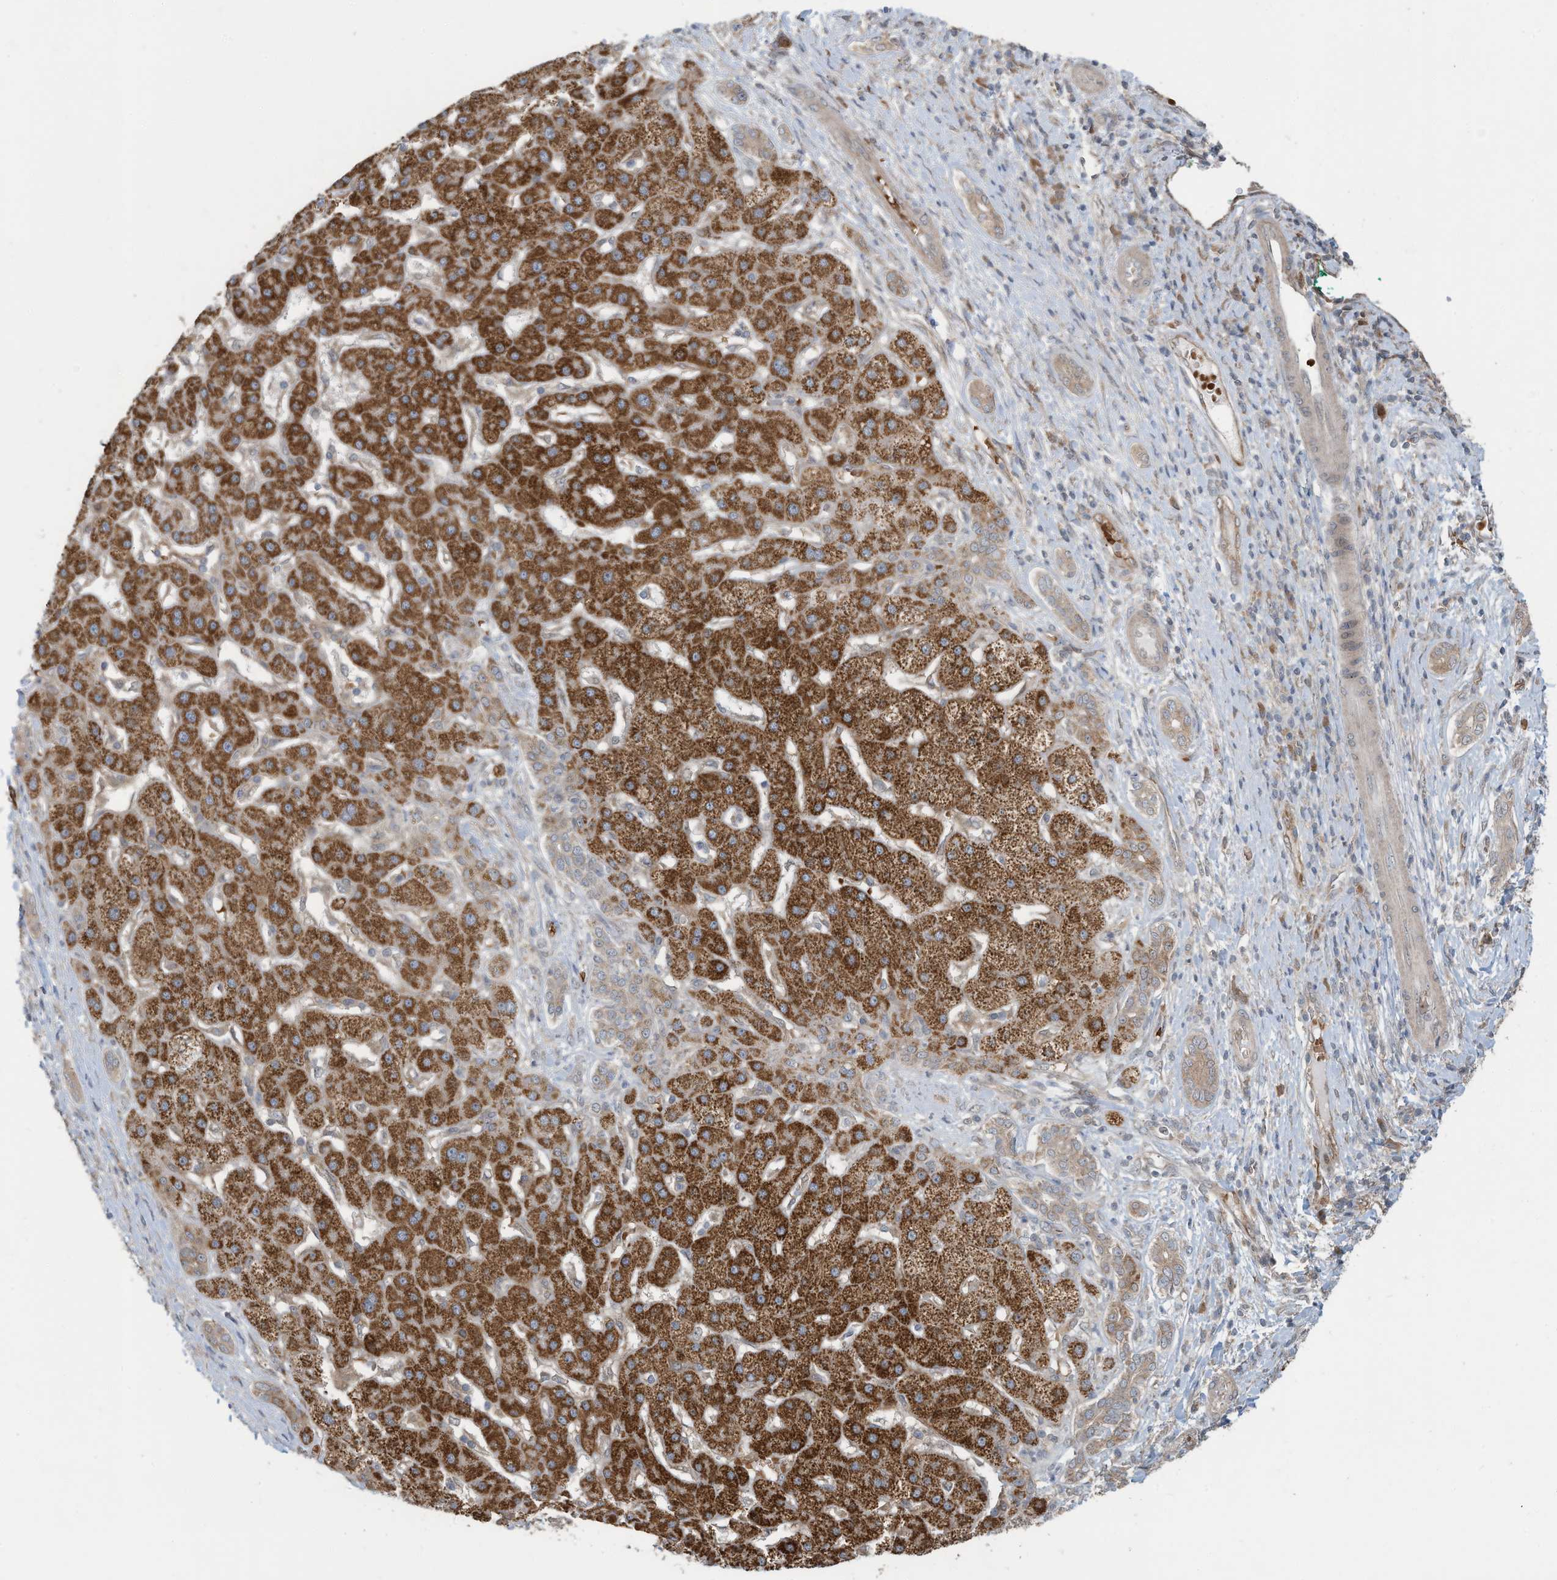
{"staining": {"intensity": "strong", "quantity": ">75%", "location": "cytoplasmic/membranous"}, "tissue": "liver cancer", "cell_type": "Tumor cells", "image_type": "cancer", "snomed": [{"axis": "morphology", "description": "Carcinoma, Hepatocellular, NOS"}, {"axis": "topography", "description": "Liver"}], "caption": "Brown immunohistochemical staining in liver hepatocellular carcinoma shows strong cytoplasmic/membranous expression in about >75% of tumor cells. The protein of interest is shown in brown color, while the nuclei are stained blue.", "gene": "ERI2", "patient": {"sex": "male", "age": 65}}